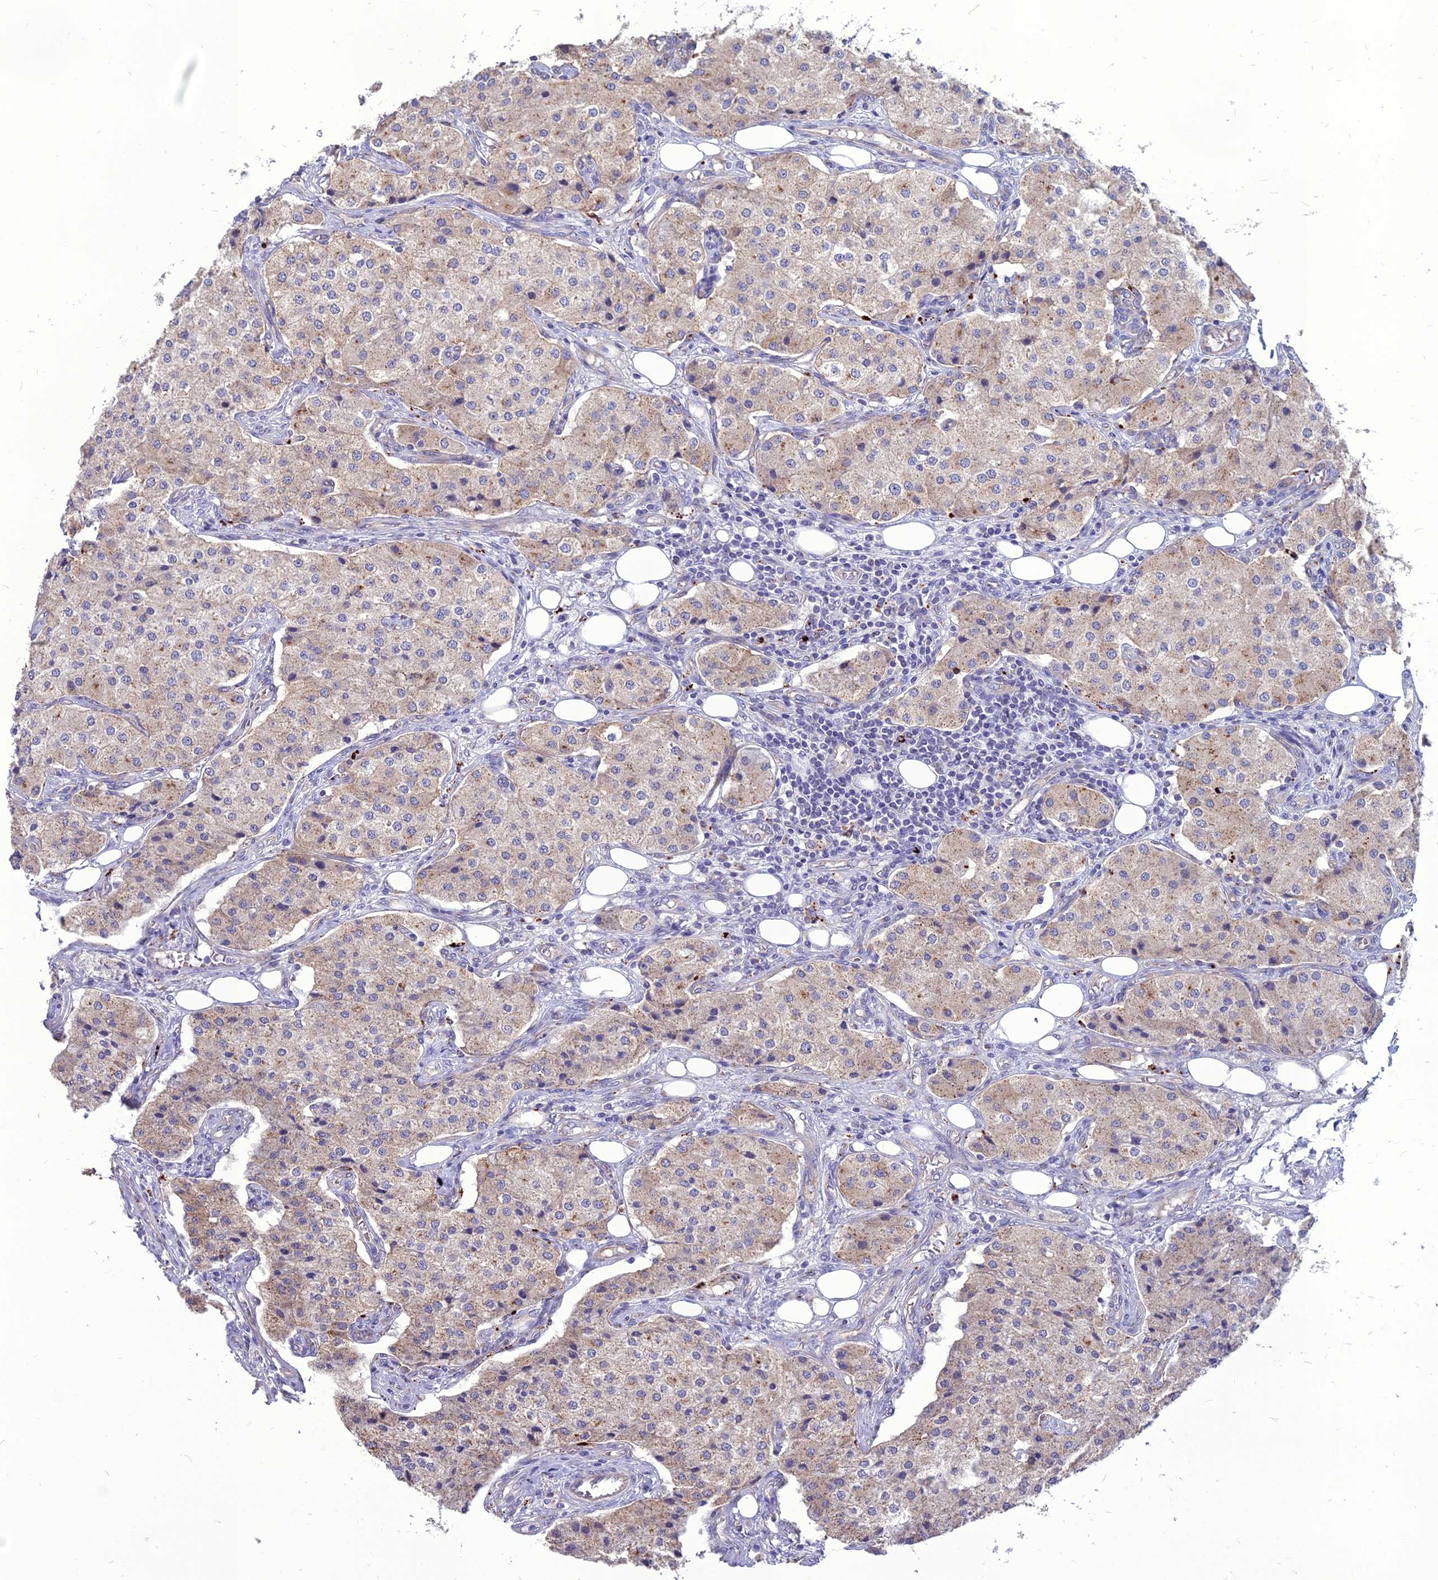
{"staining": {"intensity": "weak", "quantity": "25%-75%", "location": "cytoplasmic/membranous"}, "tissue": "carcinoid", "cell_type": "Tumor cells", "image_type": "cancer", "snomed": [{"axis": "morphology", "description": "Carcinoid, malignant, NOS"}, {"axis": "topography", "description": "Colon"}], "caption": "Carcinoid (malignant) stained with a brown dye exhibits weak cytoplasmic/membranous positive staining in about 25%-75% of tumor cells.", "gene": "PCED1B", "patient": {"sex": "female", "age": 52}}